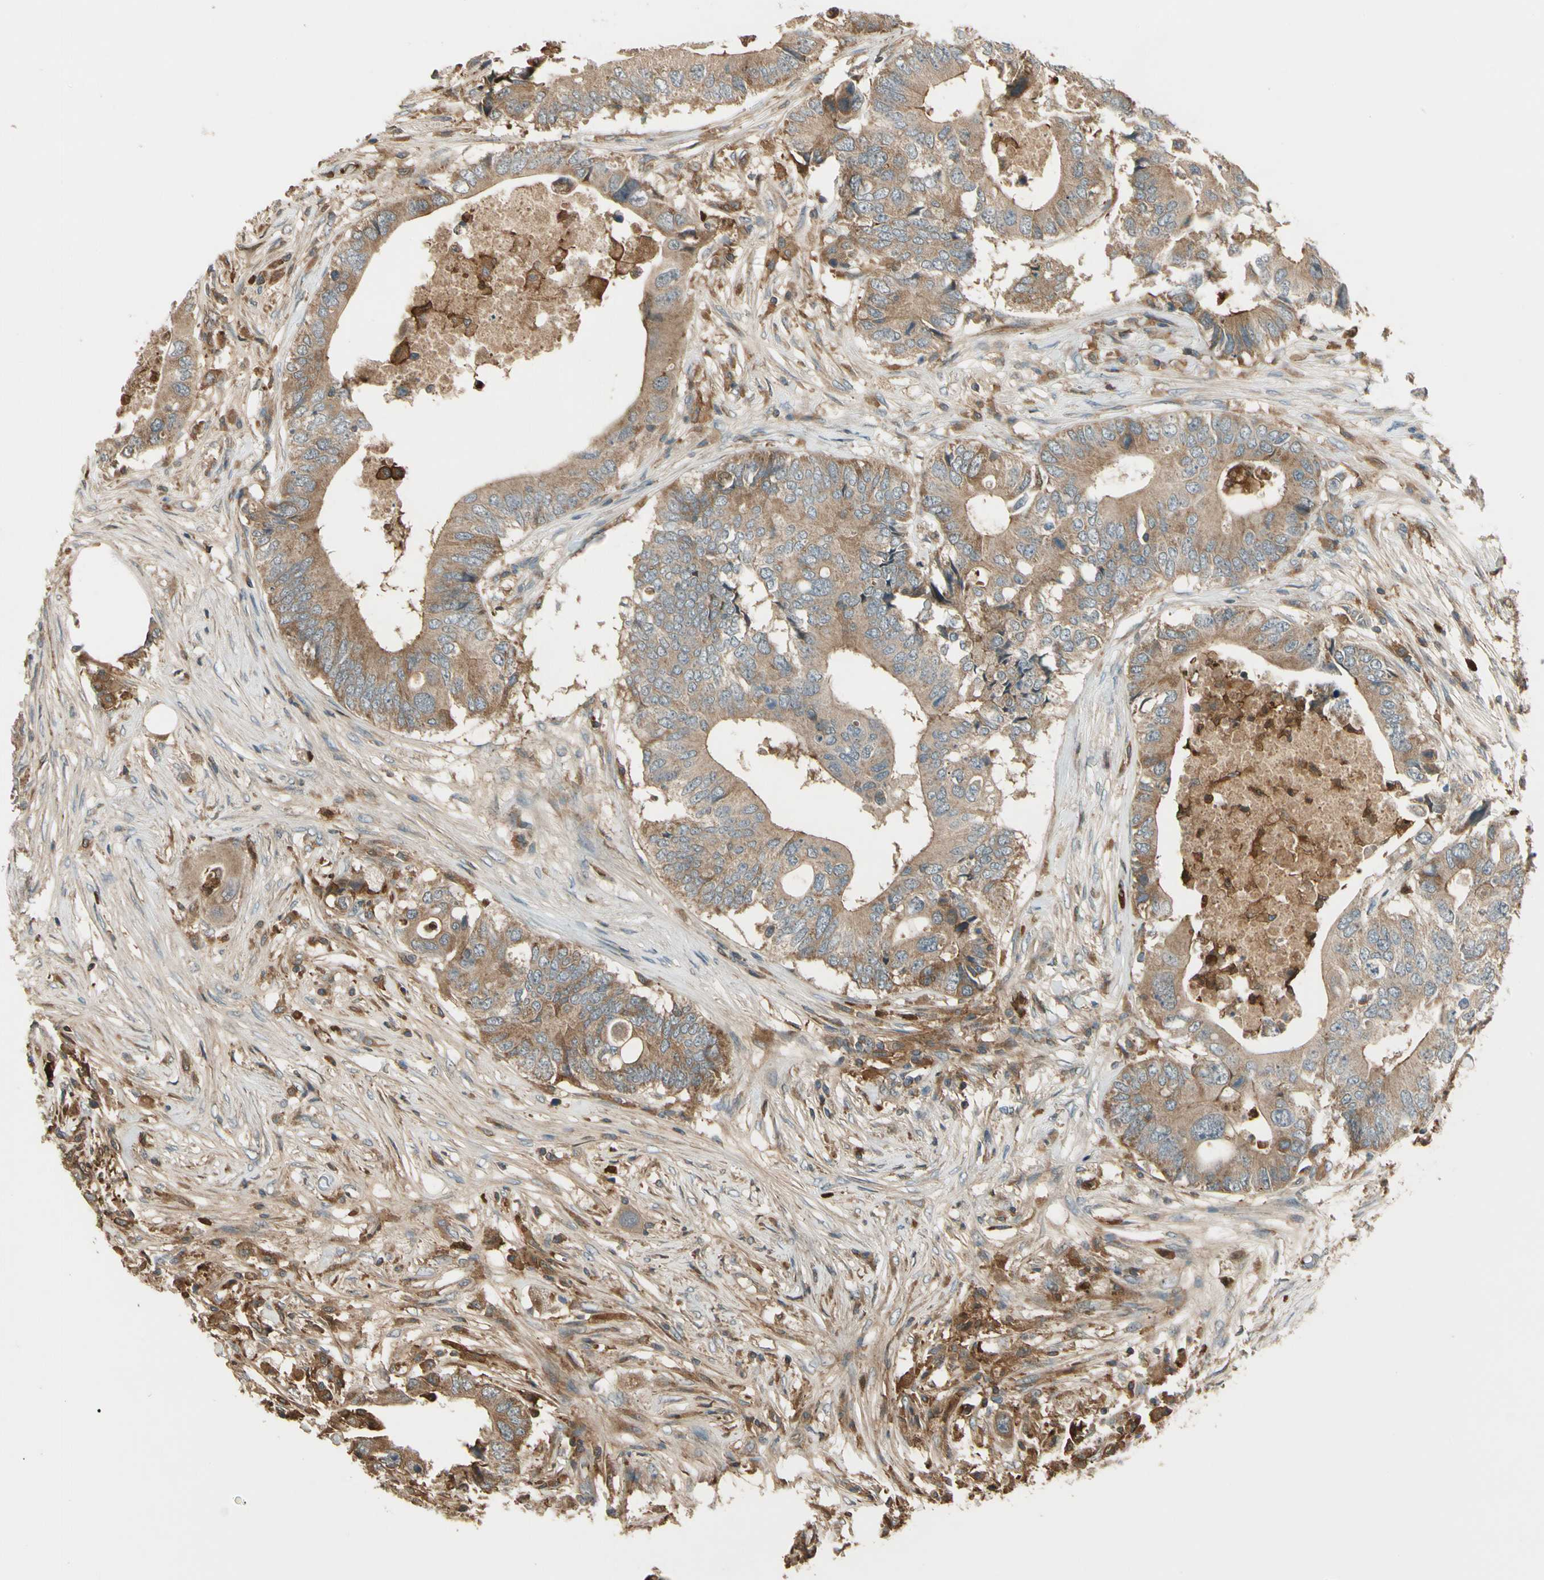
{"staining": {"intensity": "weak", "quantity": ">75%", "location": "cytoplasmic/membranous"}, "tissue": "colorectal cancer", "cell_type": "Tumor cells", "image_type": "cancer", "snomed": [{"axis": "morphology", "description": "Adenocarcinoma, NOS"}, {"axis": "topography", "description": "Colon"}], "caption": "Protein analysis of colorectal adenocarcinoma tissue displays weak cytoplasmic/membranous staining in about >75% of tumor cells.", "gene": "STX11", "patient": {"sex": "male", "age": 71}}